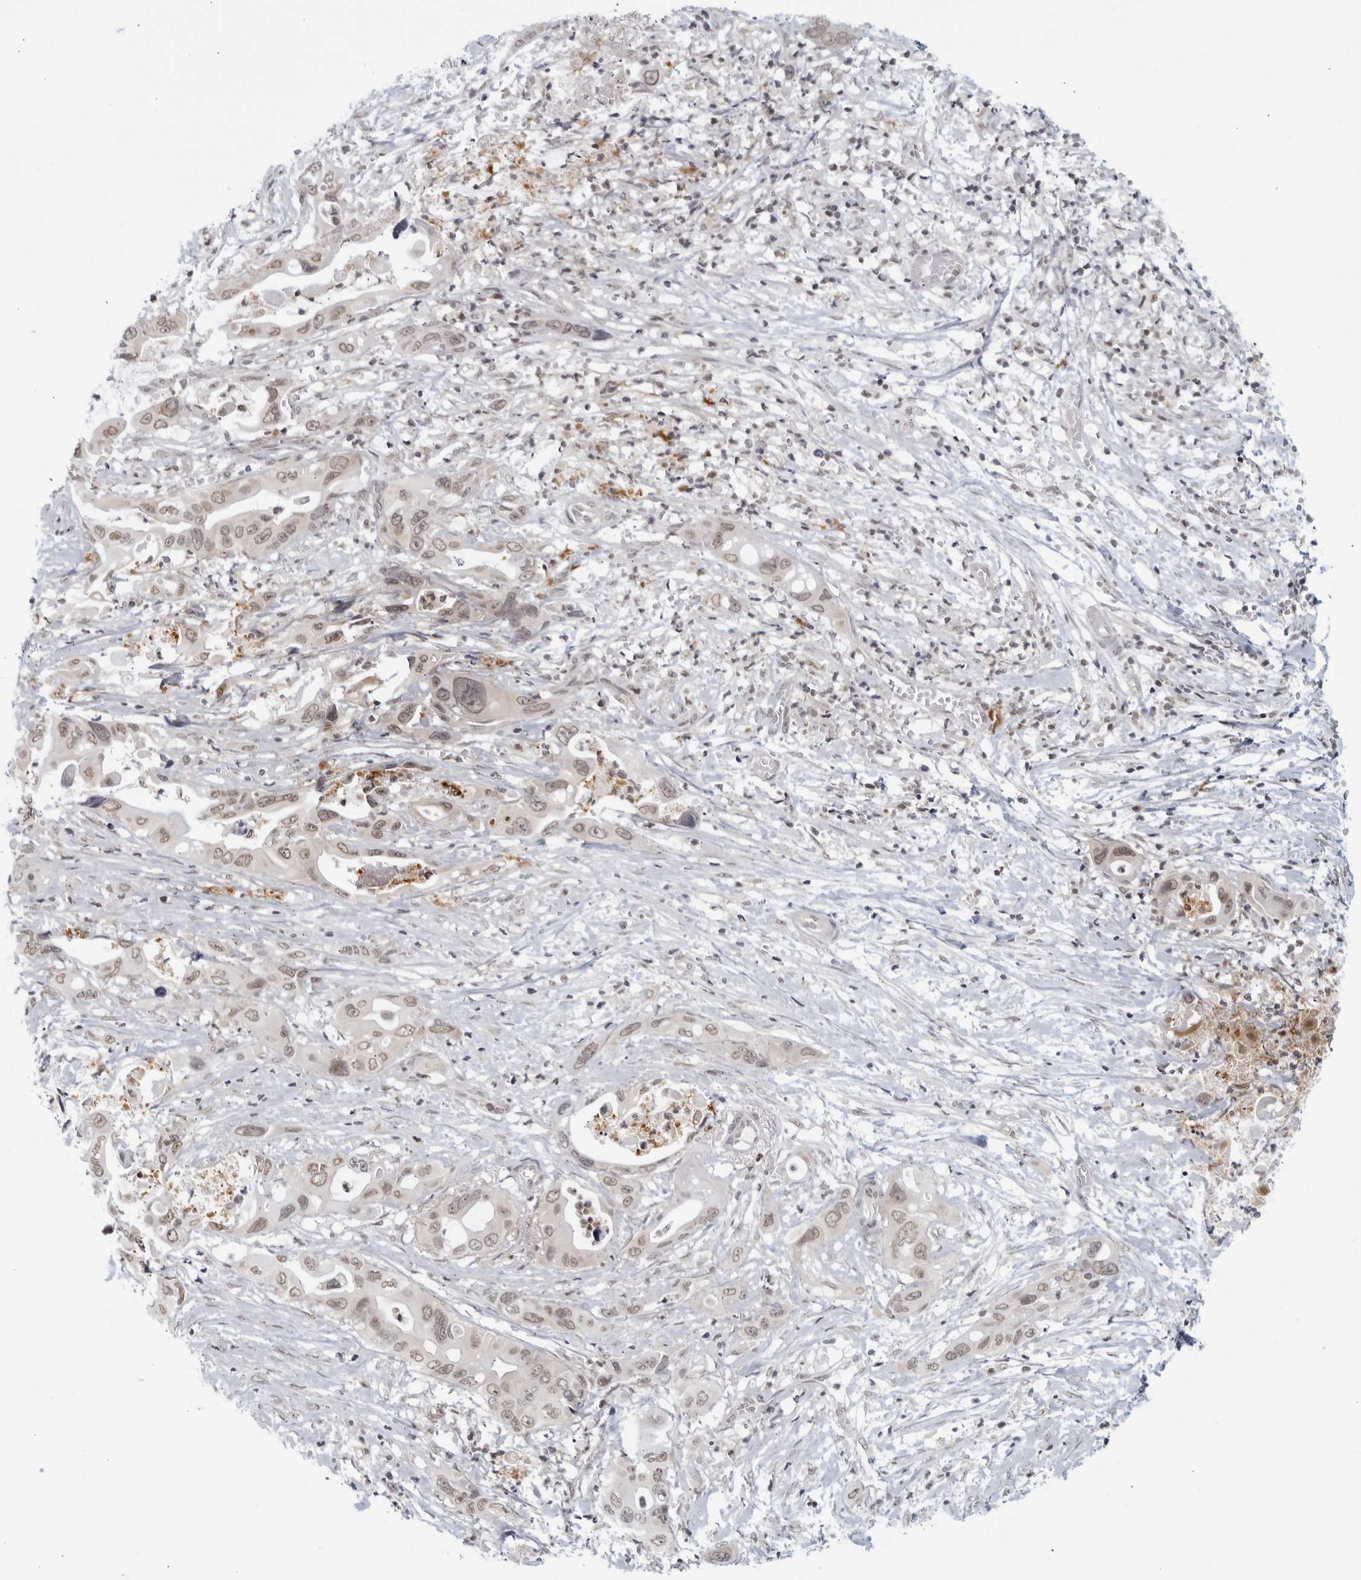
{"staining": {"intensity": "weak", "quantity": ">75%", "location": "nuclear"}, "tissue": "pancreatic cancer", "cell_type": "Tumor cells", "image_type": "cancer", "snomed": [{"axis": "morphology", "description": "Adenocarcinoma, NOS"}, {"axis": "topography", "description": "Pancreas"}], "caption": "Immunohistochemical staining of pancreatic cancer (adenocarcinoma) reveals weak nuclear protein expression in approximately >75% of tumor cells. Immunohistochemistry (ihc) stains the protein of interest in brown and the nuclei are stained blue.", "gene": "CC2D1B", "patient": {"sex": "male", "age": 66}}